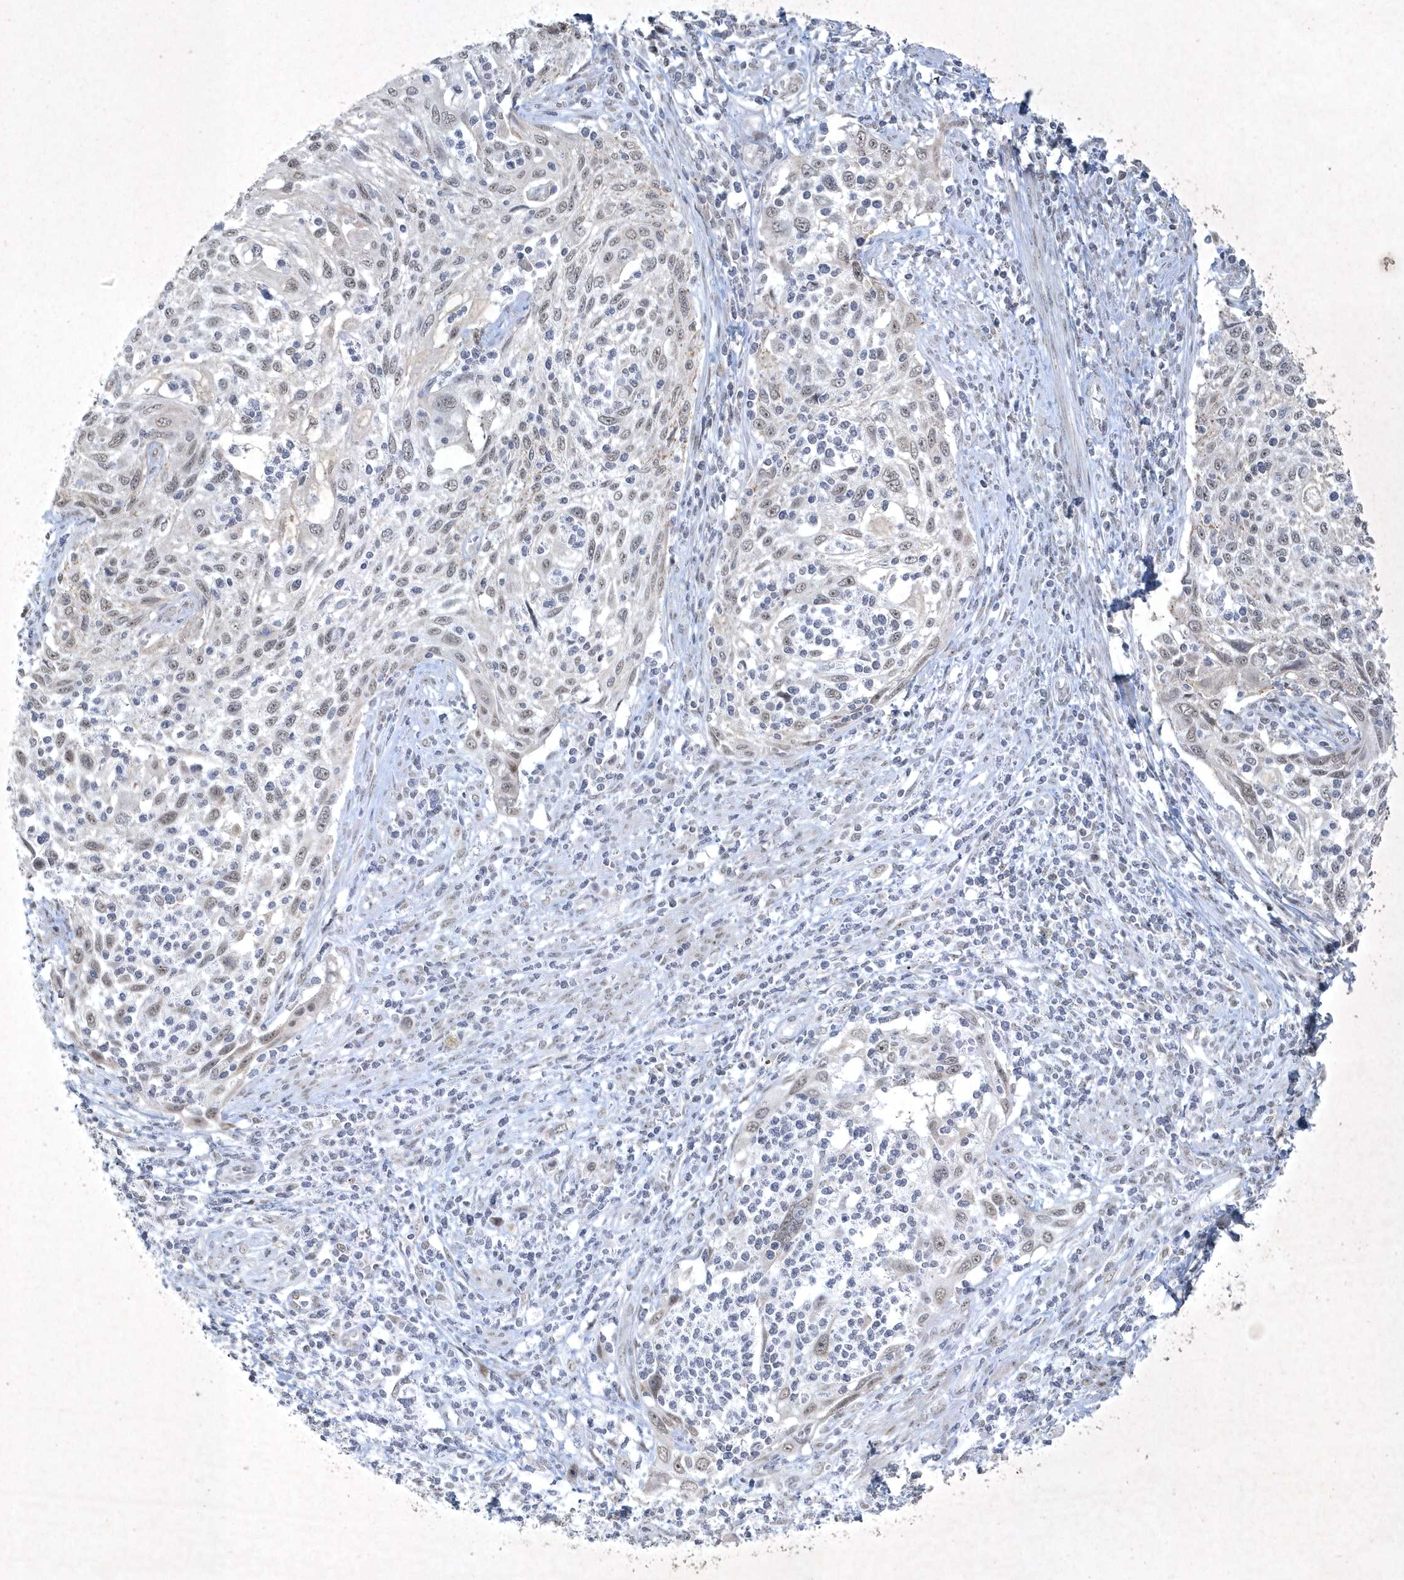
{"staining": {"intensity": "weak", "quantity": "<25%", "location": "nuclear"}, "tissue": "cervical cancer", "cell_type": "Tumor cells", "image_type": "cancer", "snomed": [{"axis": "morphology", "description": "Squamous cell carcinoma, NOS"}, {"axis": "topography", "description": "Cervix"}], "caption": "A high-resolution photomicrograph shows immunohistochemistry (IHC) staining of cervical cancer, which displays no significant expression in tumor cells.", "gene": "ZBTB9", "patient": {"sex": "female", "age": 70}}